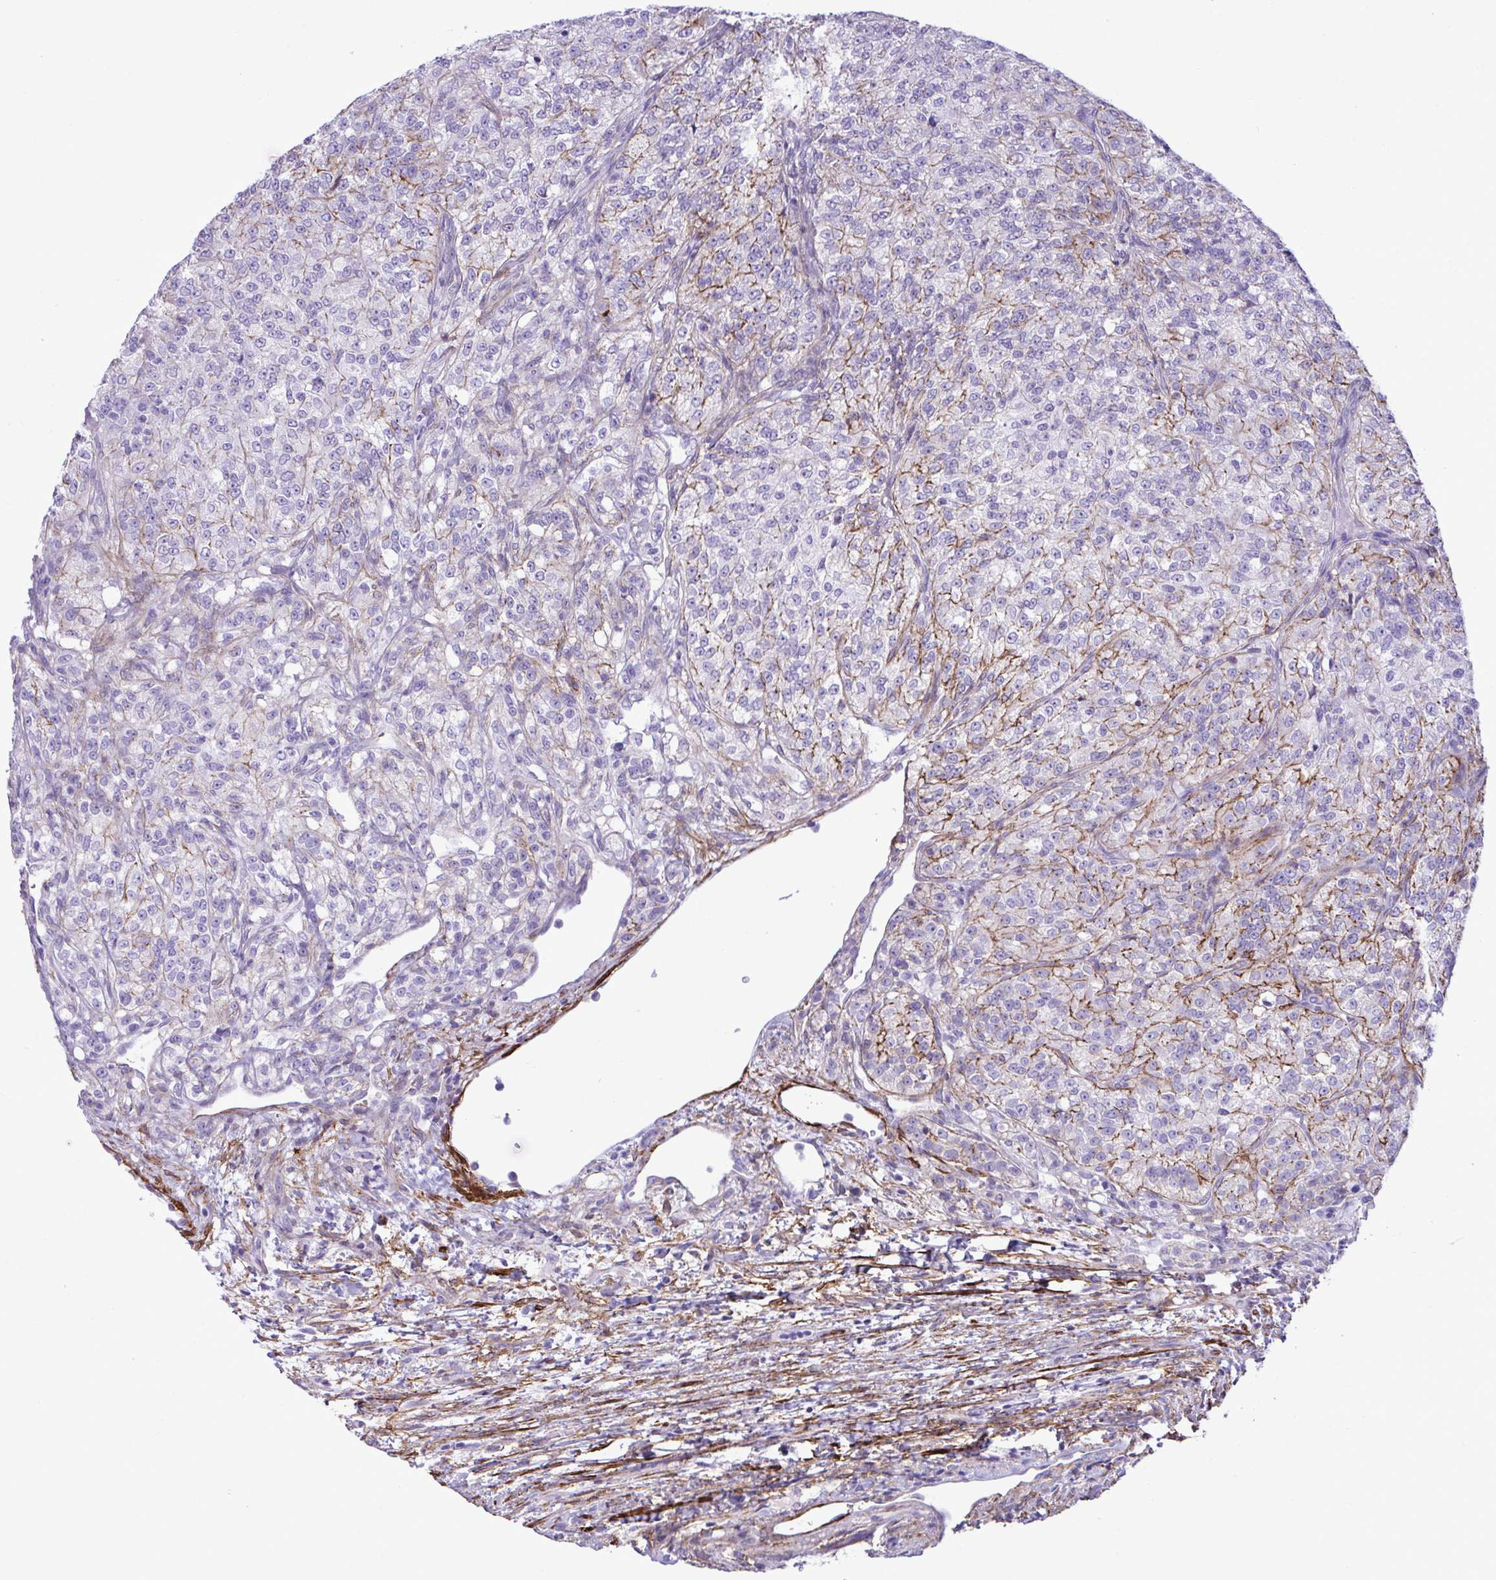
{"staining": {"intensity": "moderate", "quantity": "25%-75%", "location": "cytoplasmic/membranous"}, "tissue": "renal cancer", "cell_type": "Tumor cells", "image_type": "cancer", "snomed": [{"axis": "morphology", "description": "Adenocarcinoma, NOS"}, {"axis": "topography", "description": "Kidney"}], "caption": "Brown immunohistochemical staining in human adenocarcinoma (renal) reveals moderate cytoplasmic/membranous staining in approximately 25%-75% of tumor cells.", "gene": "SYNPO2L", "patient": {"sex": "female", "age": 63}}